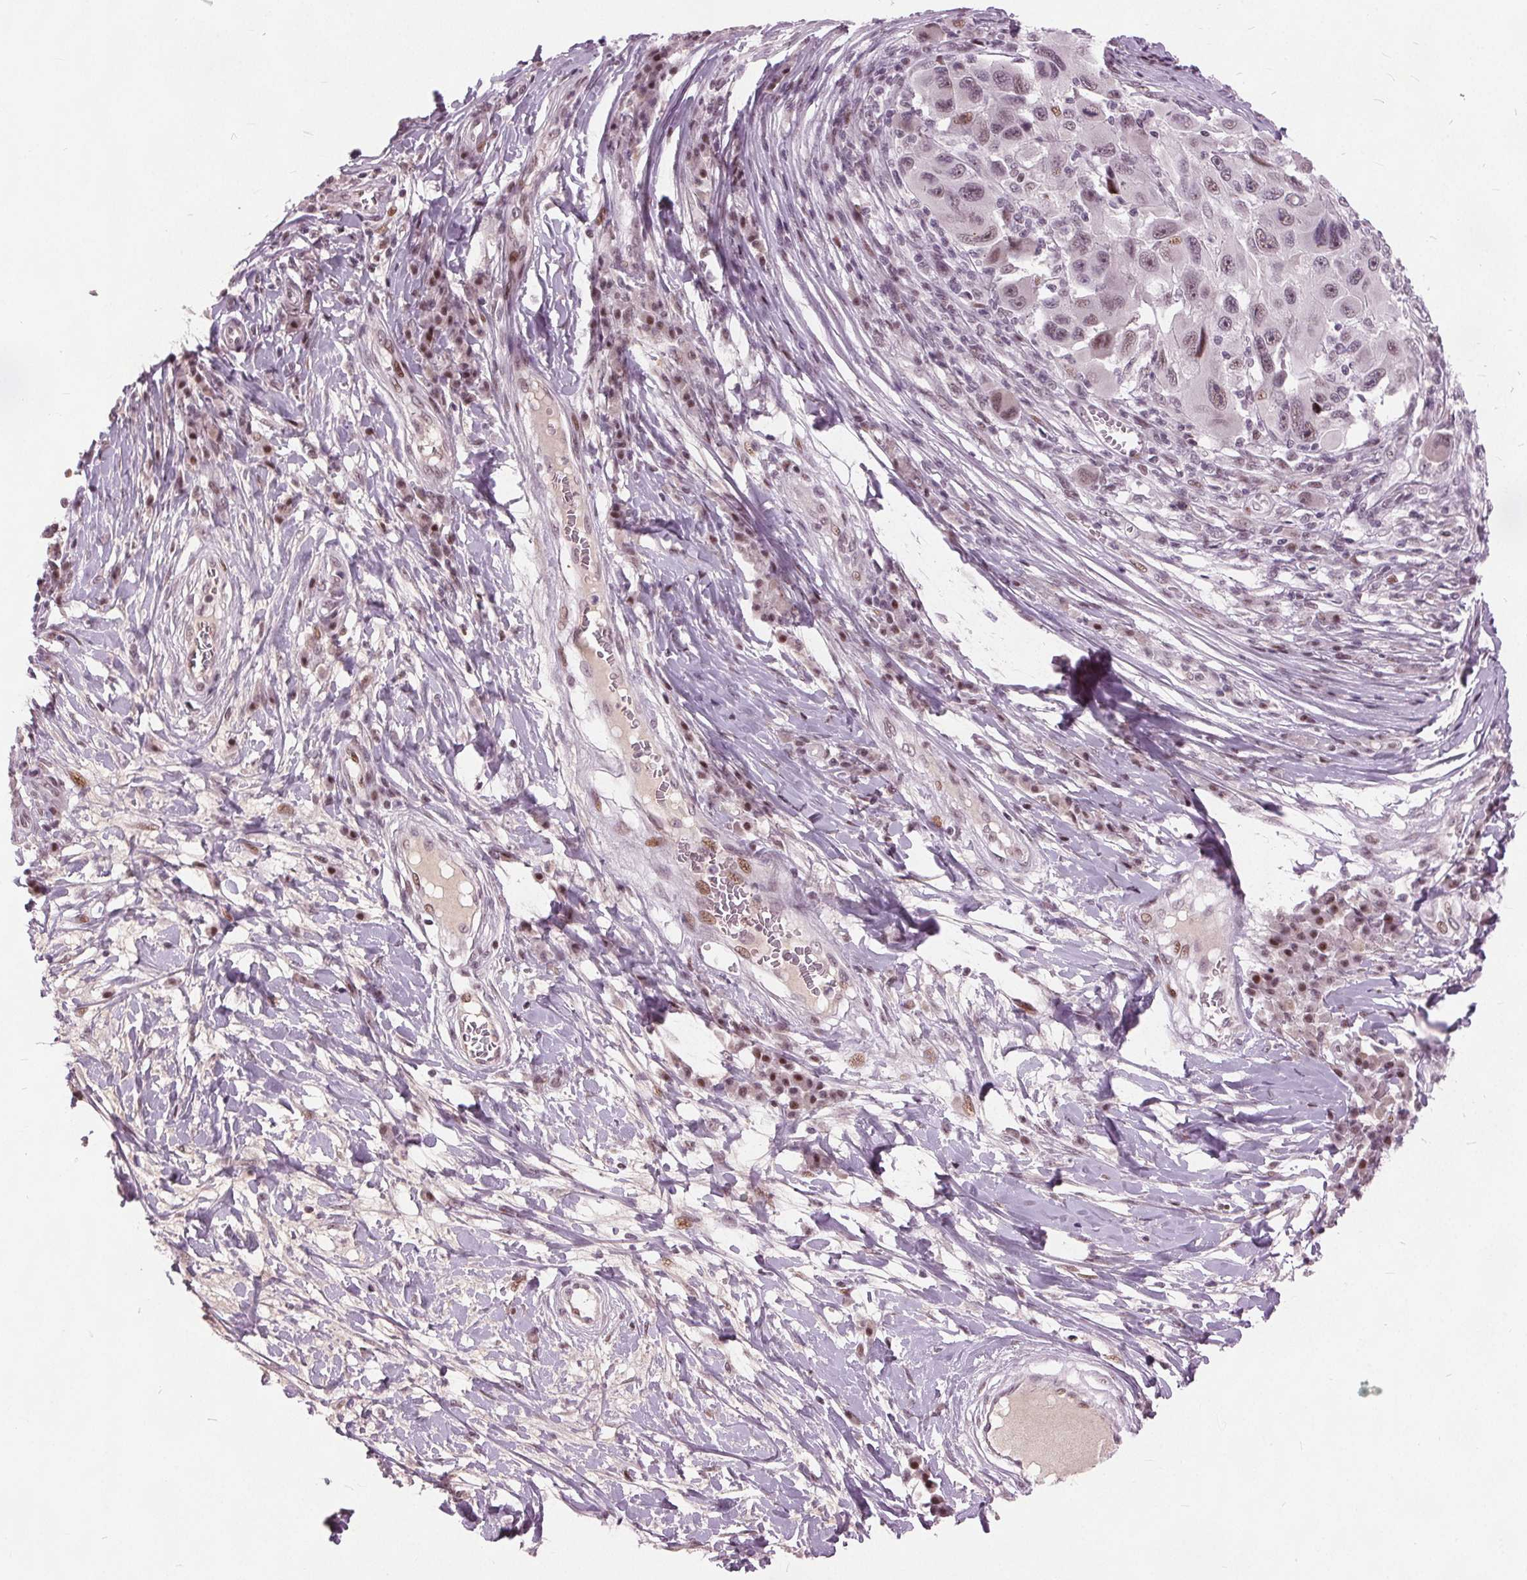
{"staining": {"intensity": "moderate", "quantity": "<25%", "location": "nuclear"}, "tissue": "melanoma", "cell_type": "Tumor cells", "image_type": "cancer", "snomed": [{"axis": "morphology", "description": "Malignant melanoma, NOS"}, {"axis": "topography", "description": "Skin"}], "caption": "Malignant melanoma stained with DAB IHC demonstrates low levels of moderate nuclear expression in about <25% of tumor cells.", "gene": "TTC34", "patient": {"sex": "male", "age": 53}}